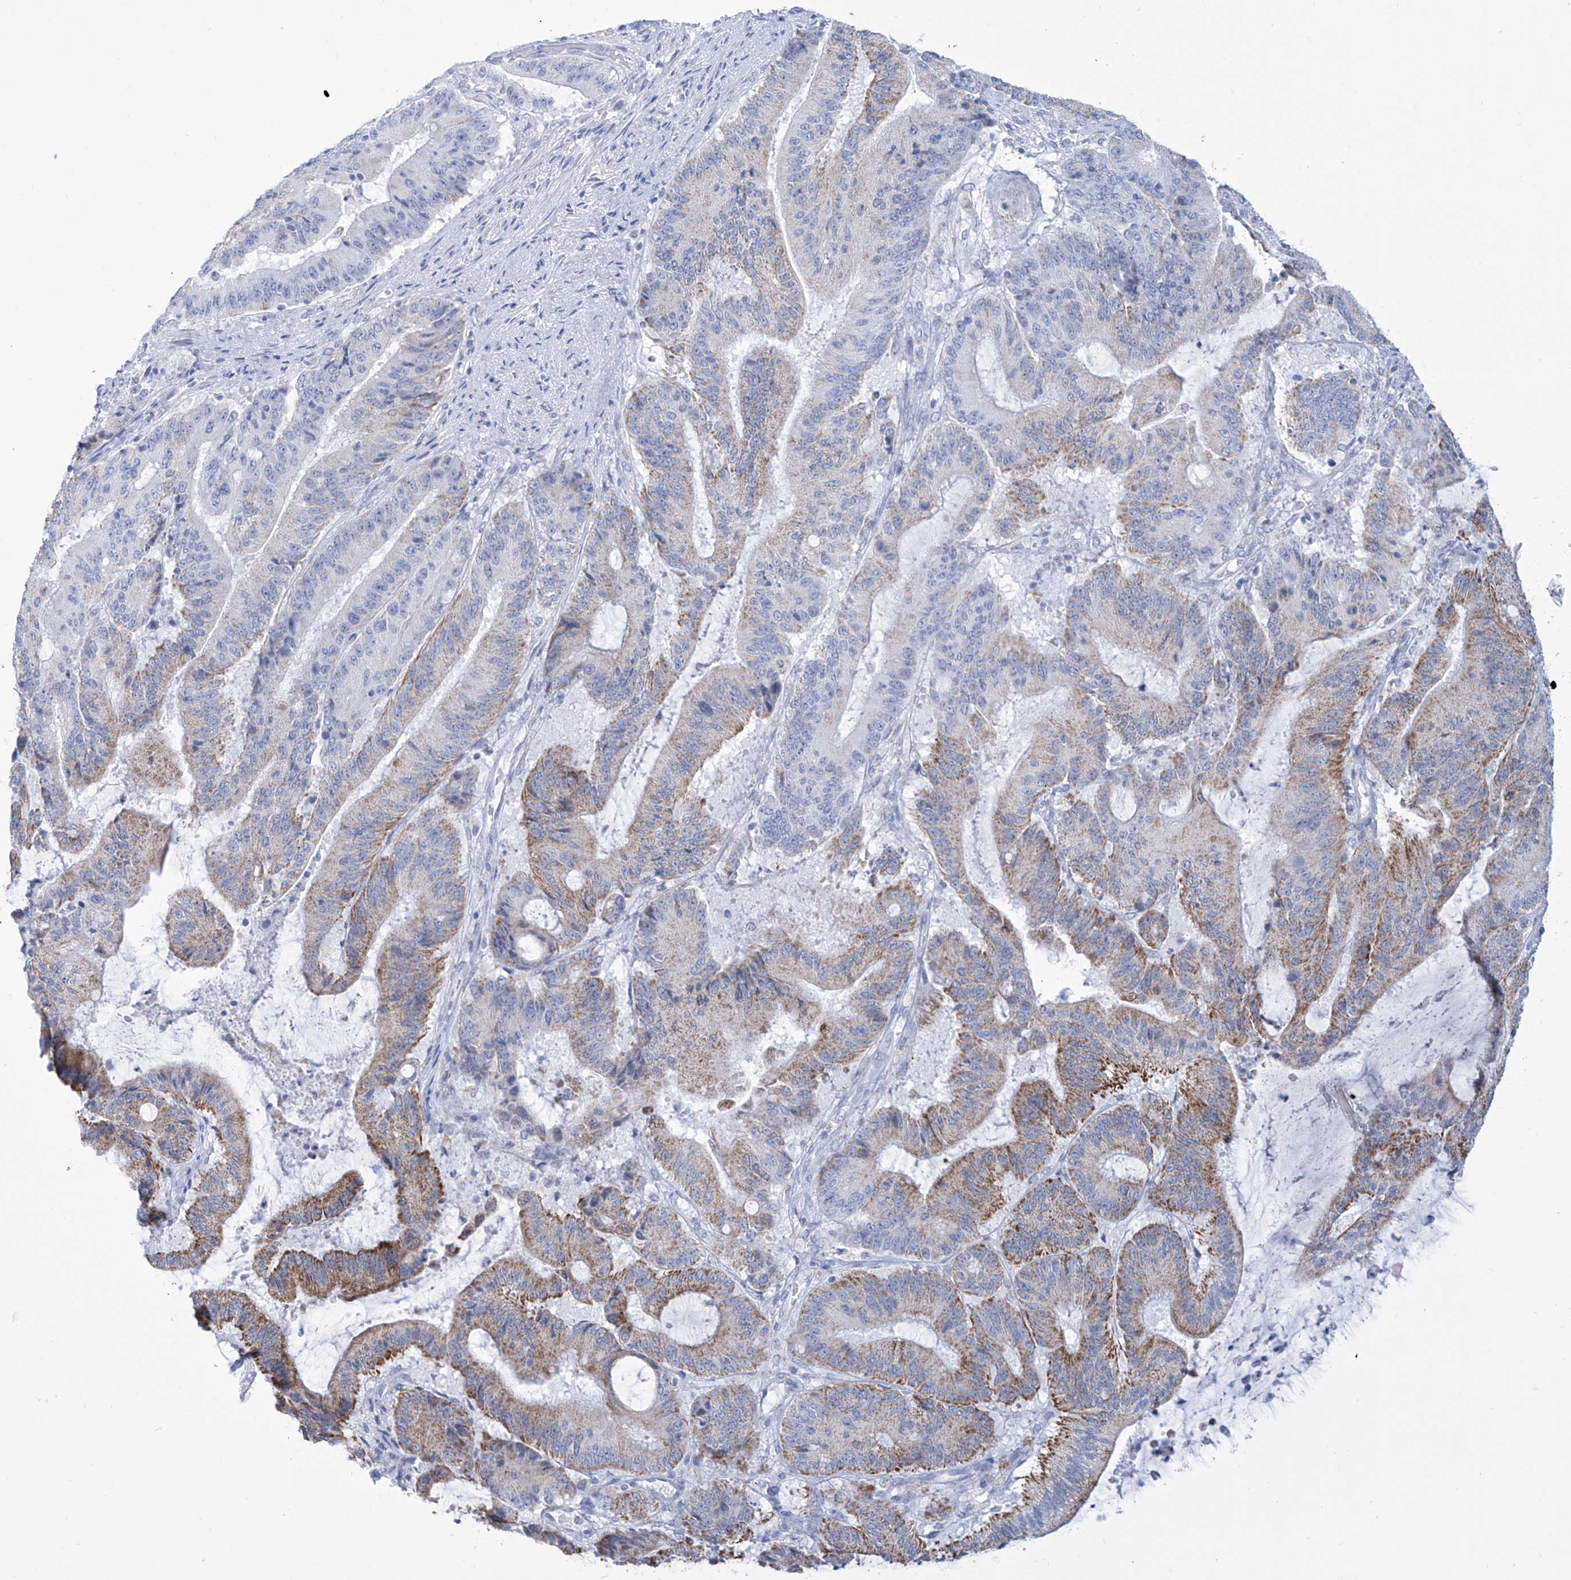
{"staining": {"intensity": "moderate", "quantity": "25%-75%", "location": "cytoplasmic/membranous"}, "tissue": "liver cancer", "cell_type": "Tumor cells", "image_type": "cancer", "snomed": [{"axis": "morphology", "description": "Normal tissue, NOS"}, {"axis": "morphology", "description": "Cholangiocarcinoma"}, {"axis": "topography", "description": "Liver"}, {"axis": "topography", "description": "Peripheral nerve tissue"}], "caption": "Tumor cells exhibit medium levels of moderate cytoplasmic/membranous staining in approximately 25%-75% of cells in cholangiocarcinoma (liver).", "gene": "ALDH6A1", "patient": {"sex": "female", "age": 73}}